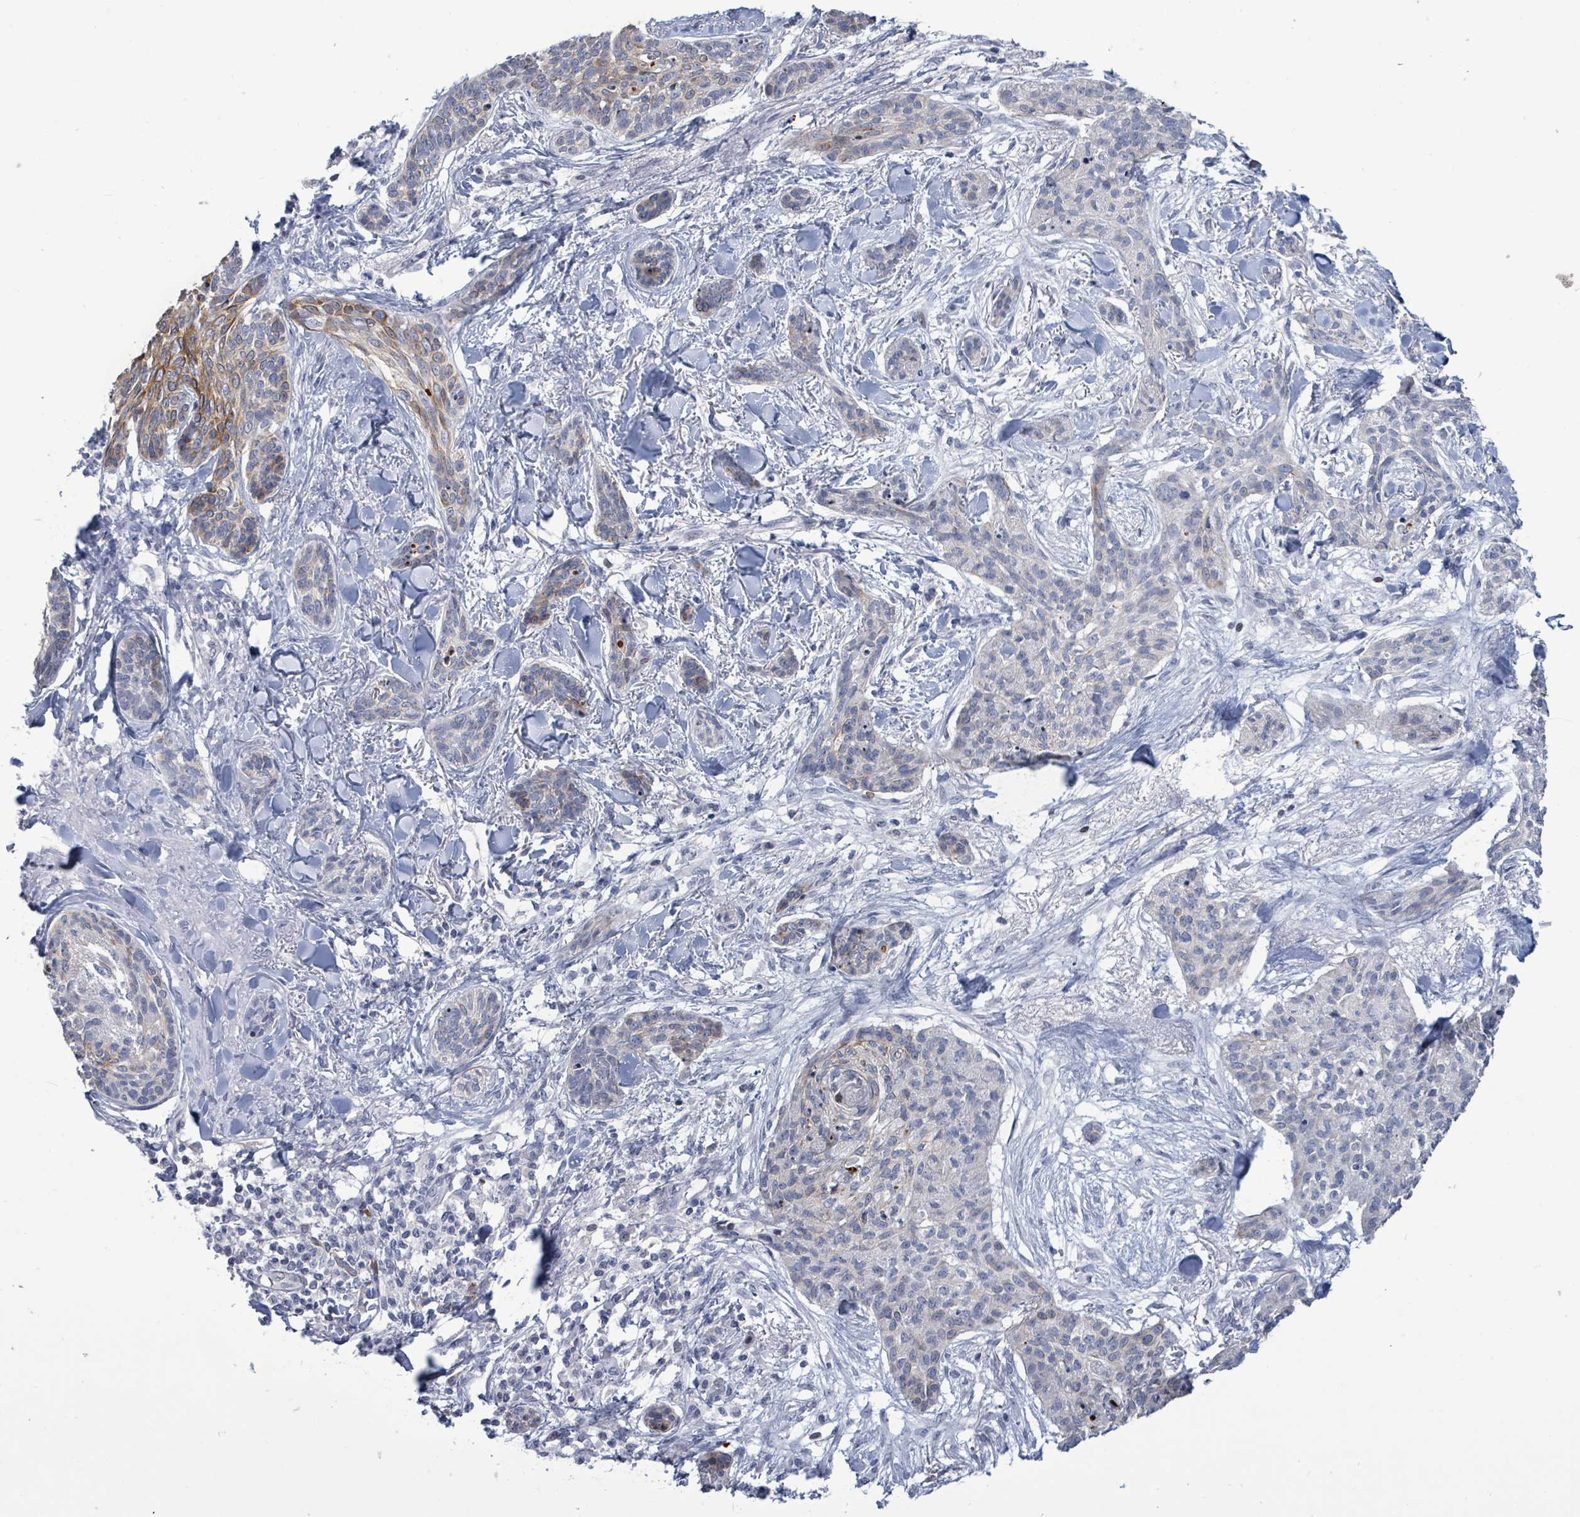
{"staining": {"intensity": "moderate", "quantity": "<25%", "location": "cytoplasmic/membranous"}, "tissue": "skin cancer", "cell_type": "Tumor cells", "image_type": "cancer", "snomed": [{"axis": "morphology", "description": "Basal cell carcinoma"}, {"axis": "topography", "description": "Skin"}], "caption": "Basal cell carcinoma (skin) stained with a protein marker shows moderate staining in tumor cells.", "gene": "NTN3", "patient": {"sex": "male", "age": 52}}